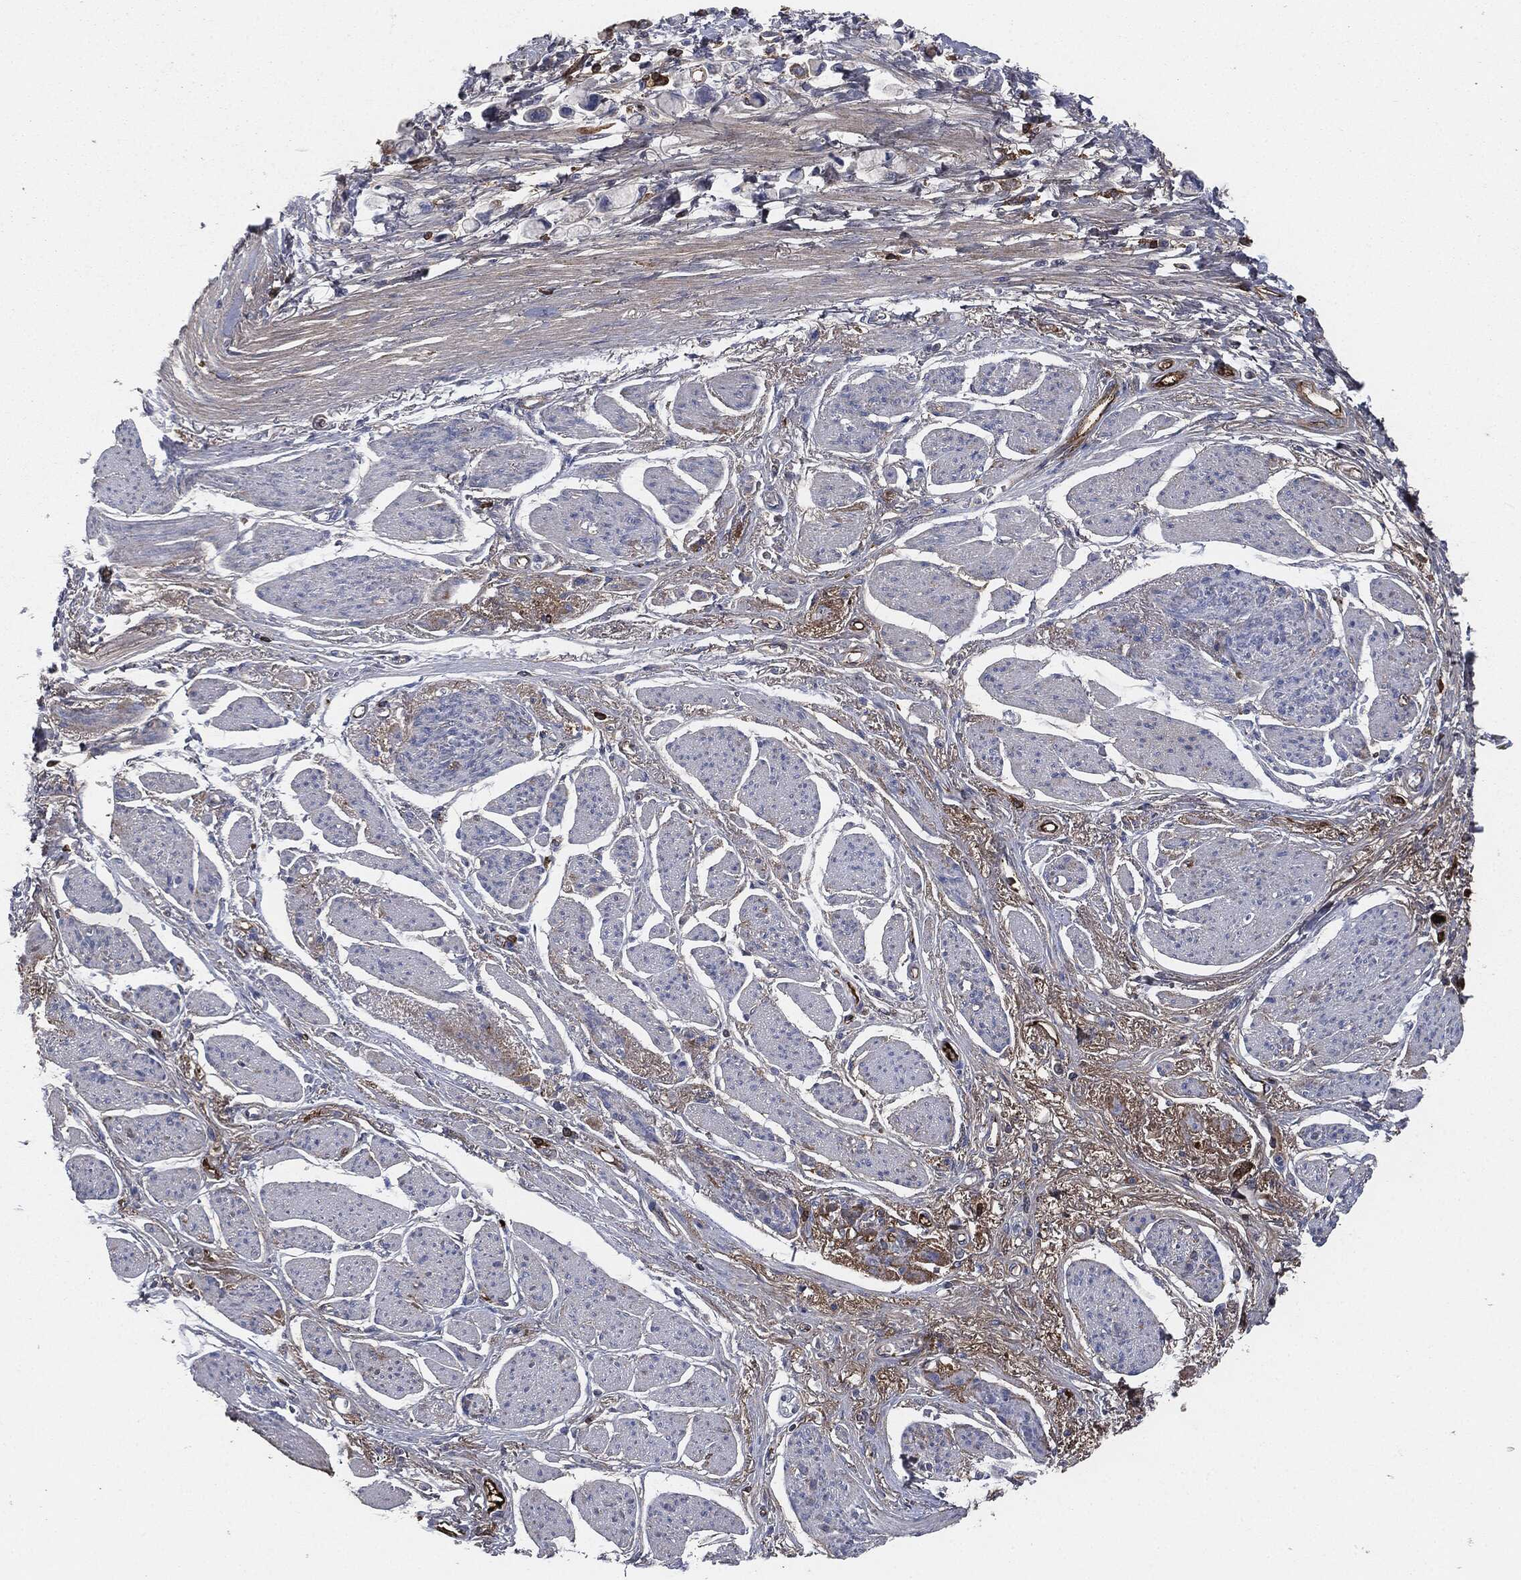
{"staining": {"intensity": "negative", "quantity": "none", "location": "none"}, "tissue": "stomach cancer", "cell_type": "Tumor cells", "image_type": "cancer", "snomed": [{"axis": "morphology", "description": "Adenocarcinoma, NOS"}, {"axis": "topography", "description": "Stomach"}], "caption": "The immunohistochemistry (IHC) micrograph has no significant expression in tumor cells of stomach cancer tissue.", "gene": "APOB", "patient": {"sex": "female", "age": 81}}